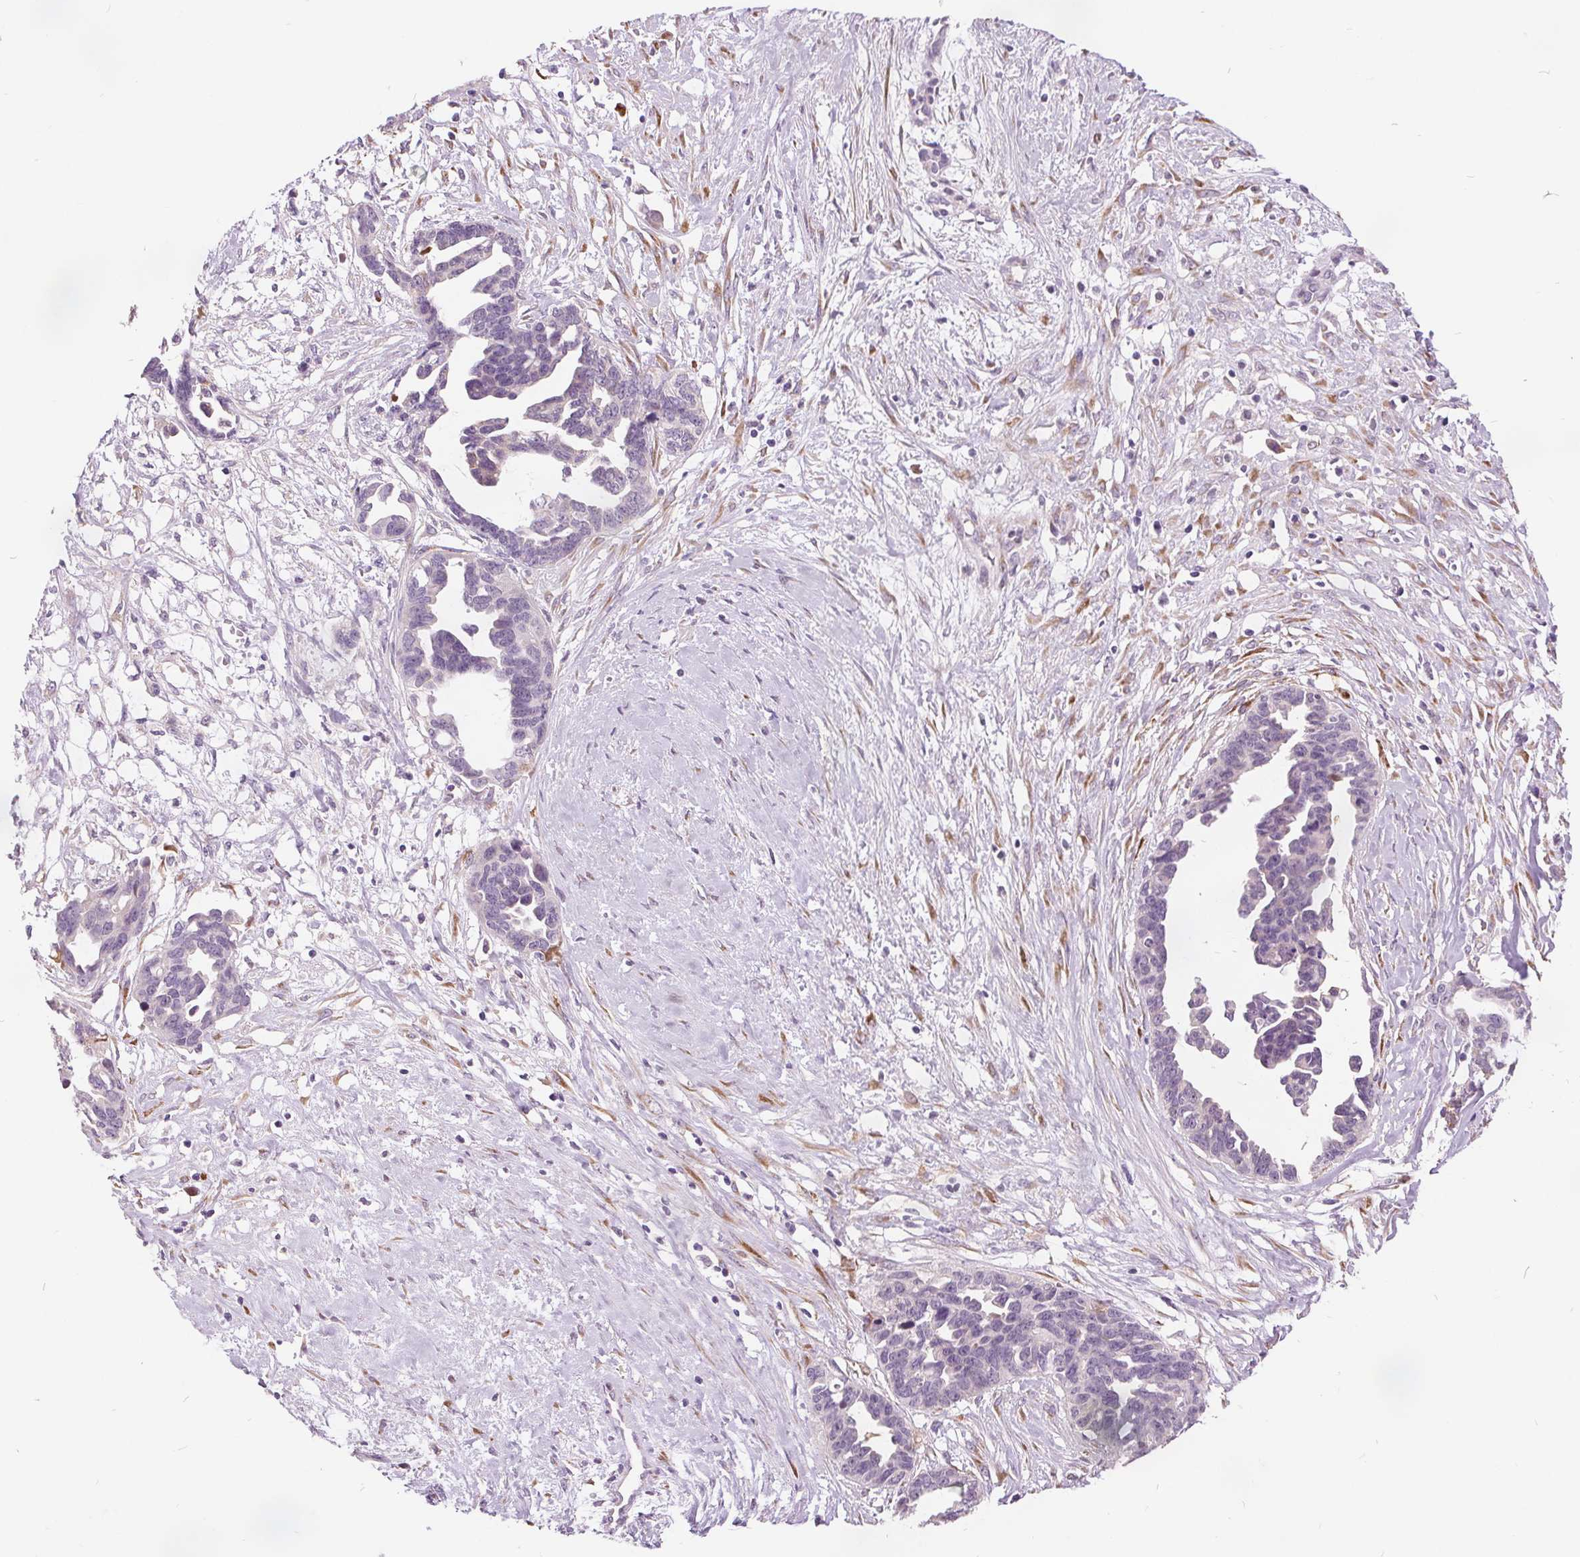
{"staining": {"intensity": "negative", "quantity": "none", "location": "none"}, "tissue": "ovarian cancer", "cell_type": "Tumor cells", "image_type": "cancer", "snomed": [{"axis": "morphology", "description": "Cystadenocarcinoma, serous, NOS"}, {"axis": "topography", "description": "Ovary"}], "caption": "Histopathology image shows no protein staining in tumor cells of serous cystadenocarcinoma (ovarian) tissue.", "gene": "ACOX2", "patient": {"sex": "female", "age": 69}}